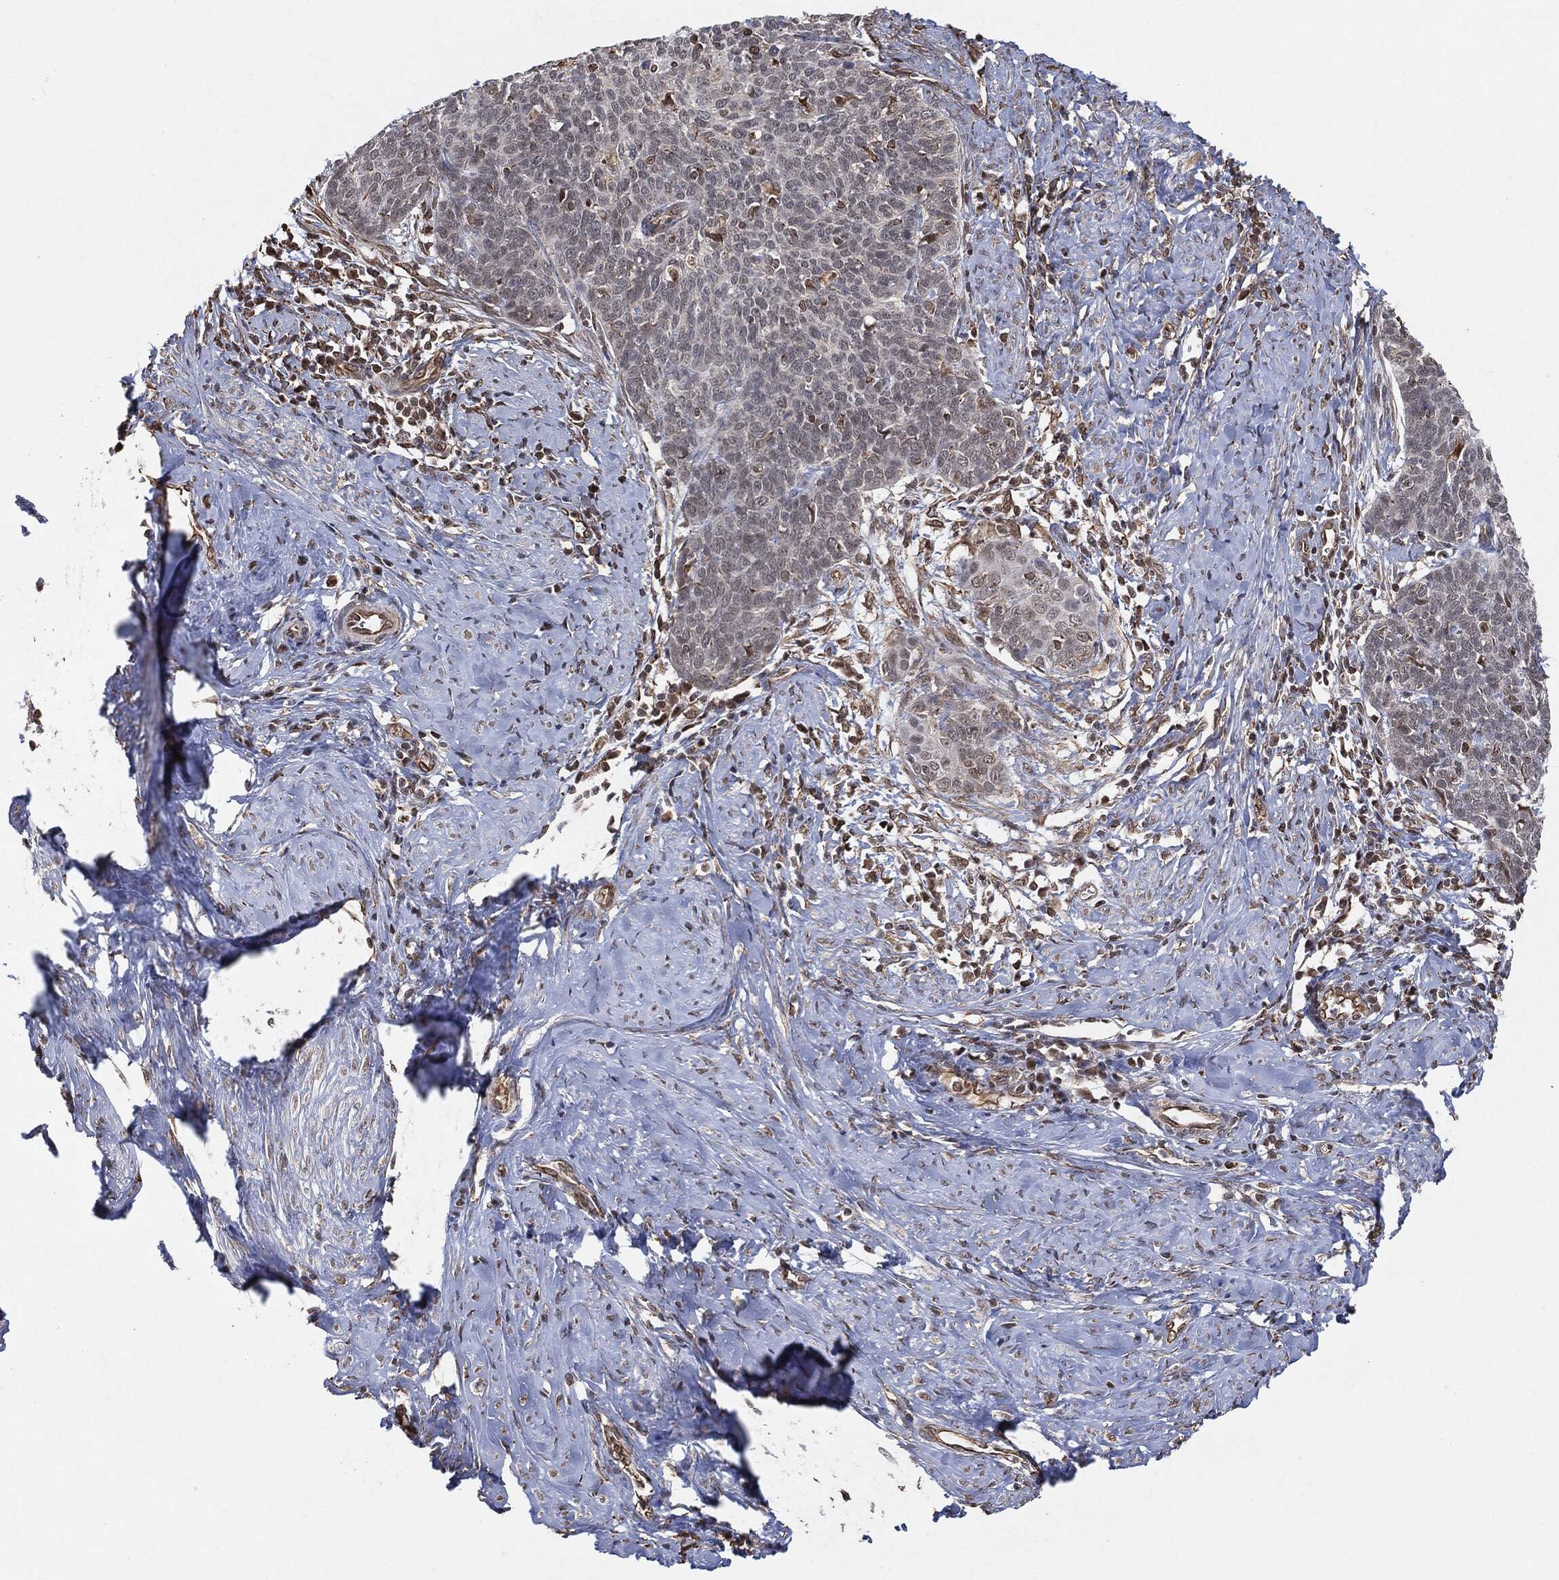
{"staining": {"intensity": "negative", "quantity": "none", "location": "none"}, "tissue": "cervical cancer", "cell_type": "Tumor cells", "image_type": "cancer", "snomed": [{"axis": "morphology", "description": "Normal tissue, NOS"}, {"axis": "morphology", "description": "Squamous cell carcinoma, NOS"}, {"axis": "topography", "description": "Cervix"}], "caption": "Immunohistochemistry (IHC) histopathology image of neoplastic tissue: cervical squamous cell carcinoma stained with DAB (3,3'-diaminobenzidine) demonstrates no significant protein staining in tumor cells. The staining was performed using DAB (3,3'-diaminobenzidine) to visualize the protein expression in brown, while the nuclei were stained in blue with hematoxylin (Magnification: 20x).", "gene": "TP53RK", "patient": {"sex": "female", "age": 39}}